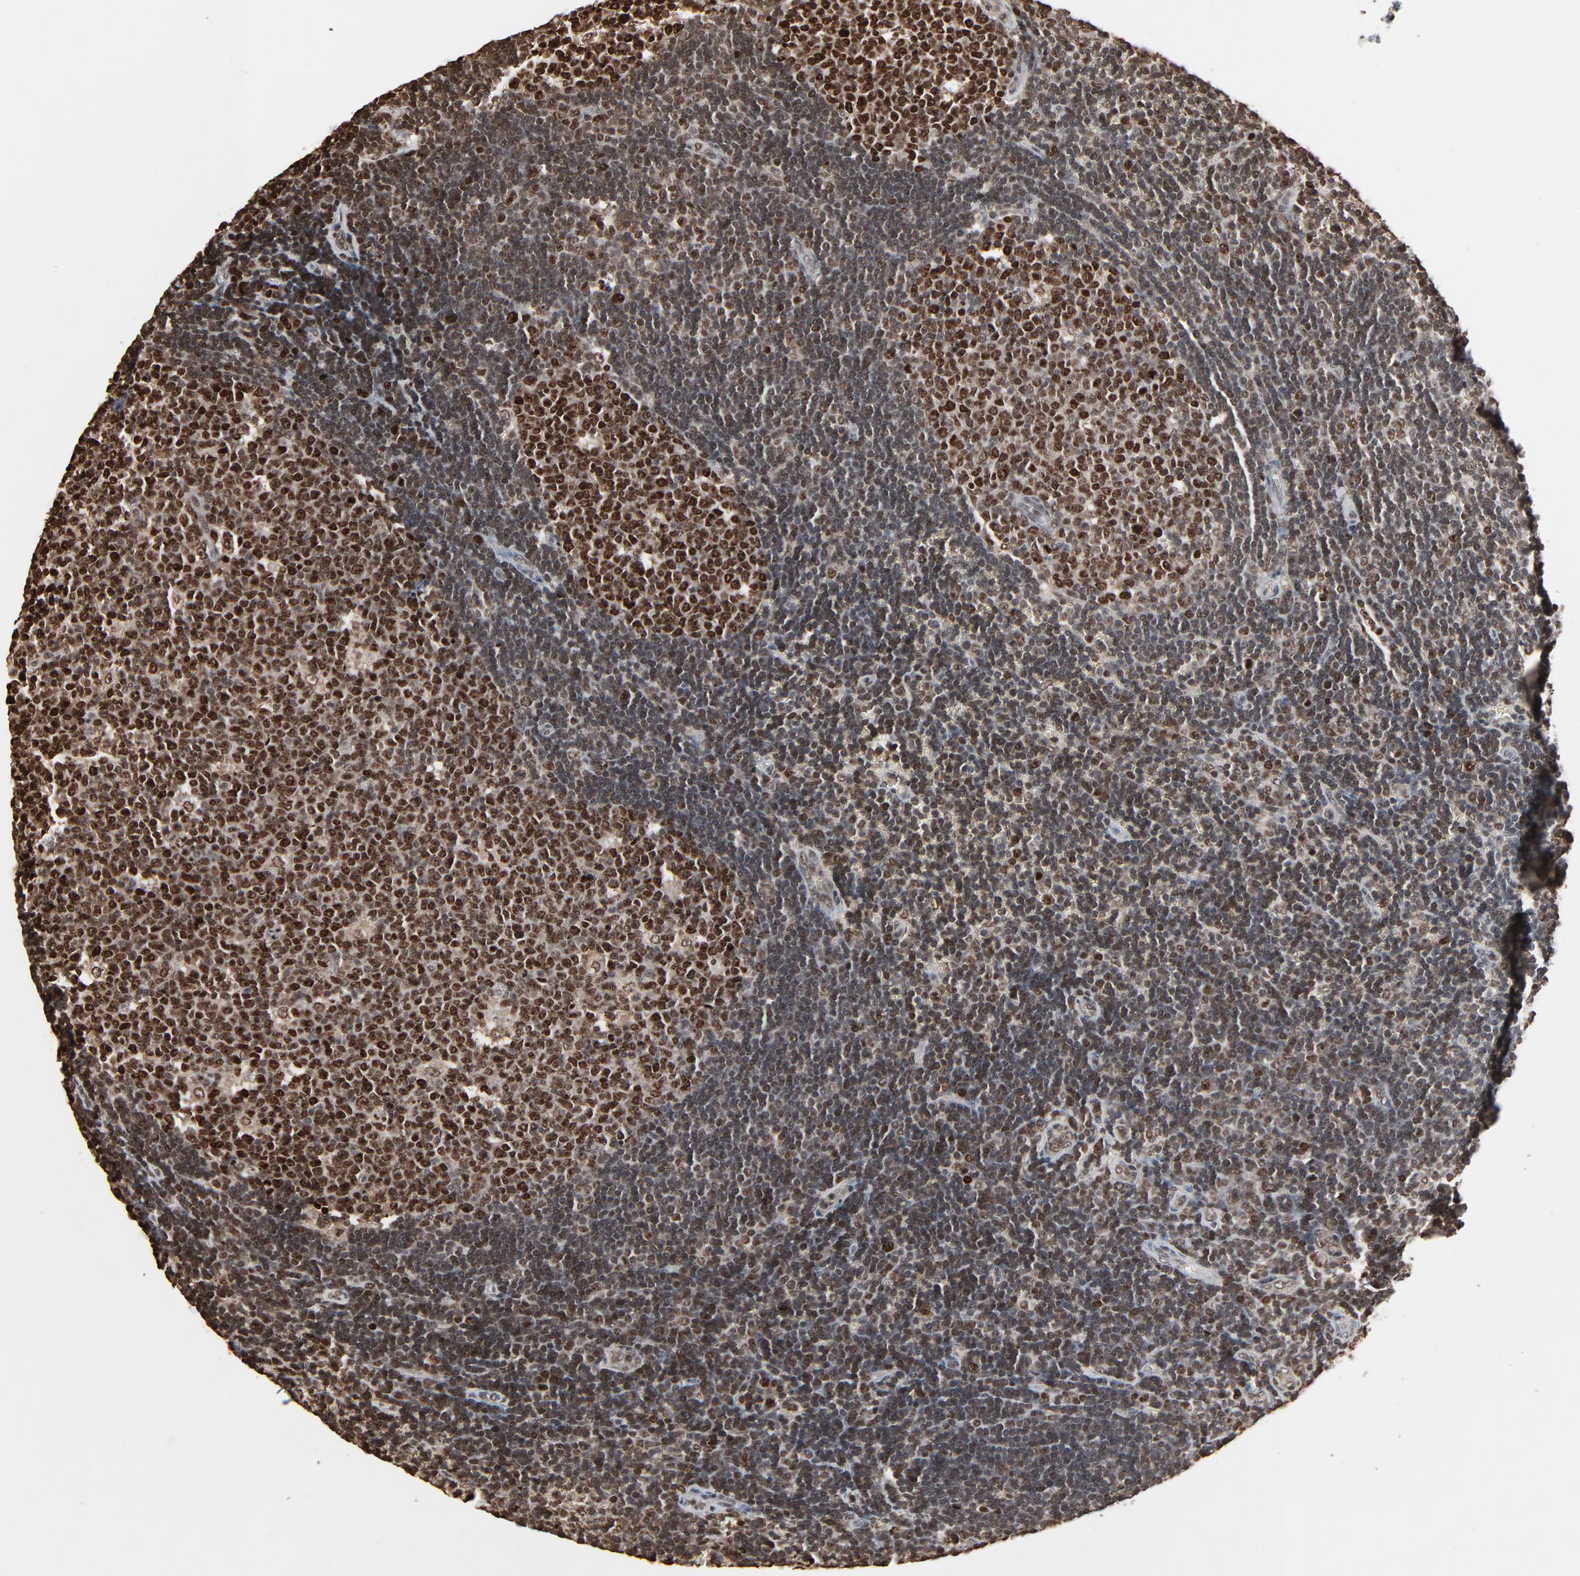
{"staining": {"intensity": "strong", "quantity": ">75%", "location": "nuclear"}, "tissue": "lymph node", "cell_type": "Germinal center cells", "image_type": "normal", "snomed": [{"axis": "morphology", "description": "Normal tissue, NOS"}, {"axis": "topography", "description": "Lymph node"}, {"axis": "topography", "description": "Salivary gland"}], "caption": "A histopathology image showing strong nuclear expression in approximately >75% of germinal center cells in unremarkable lymph node, as visualized by brown immunohistochemical staining.", "gene": "RPS6KA3", "patient": {"sex": "male", "age": 8}}